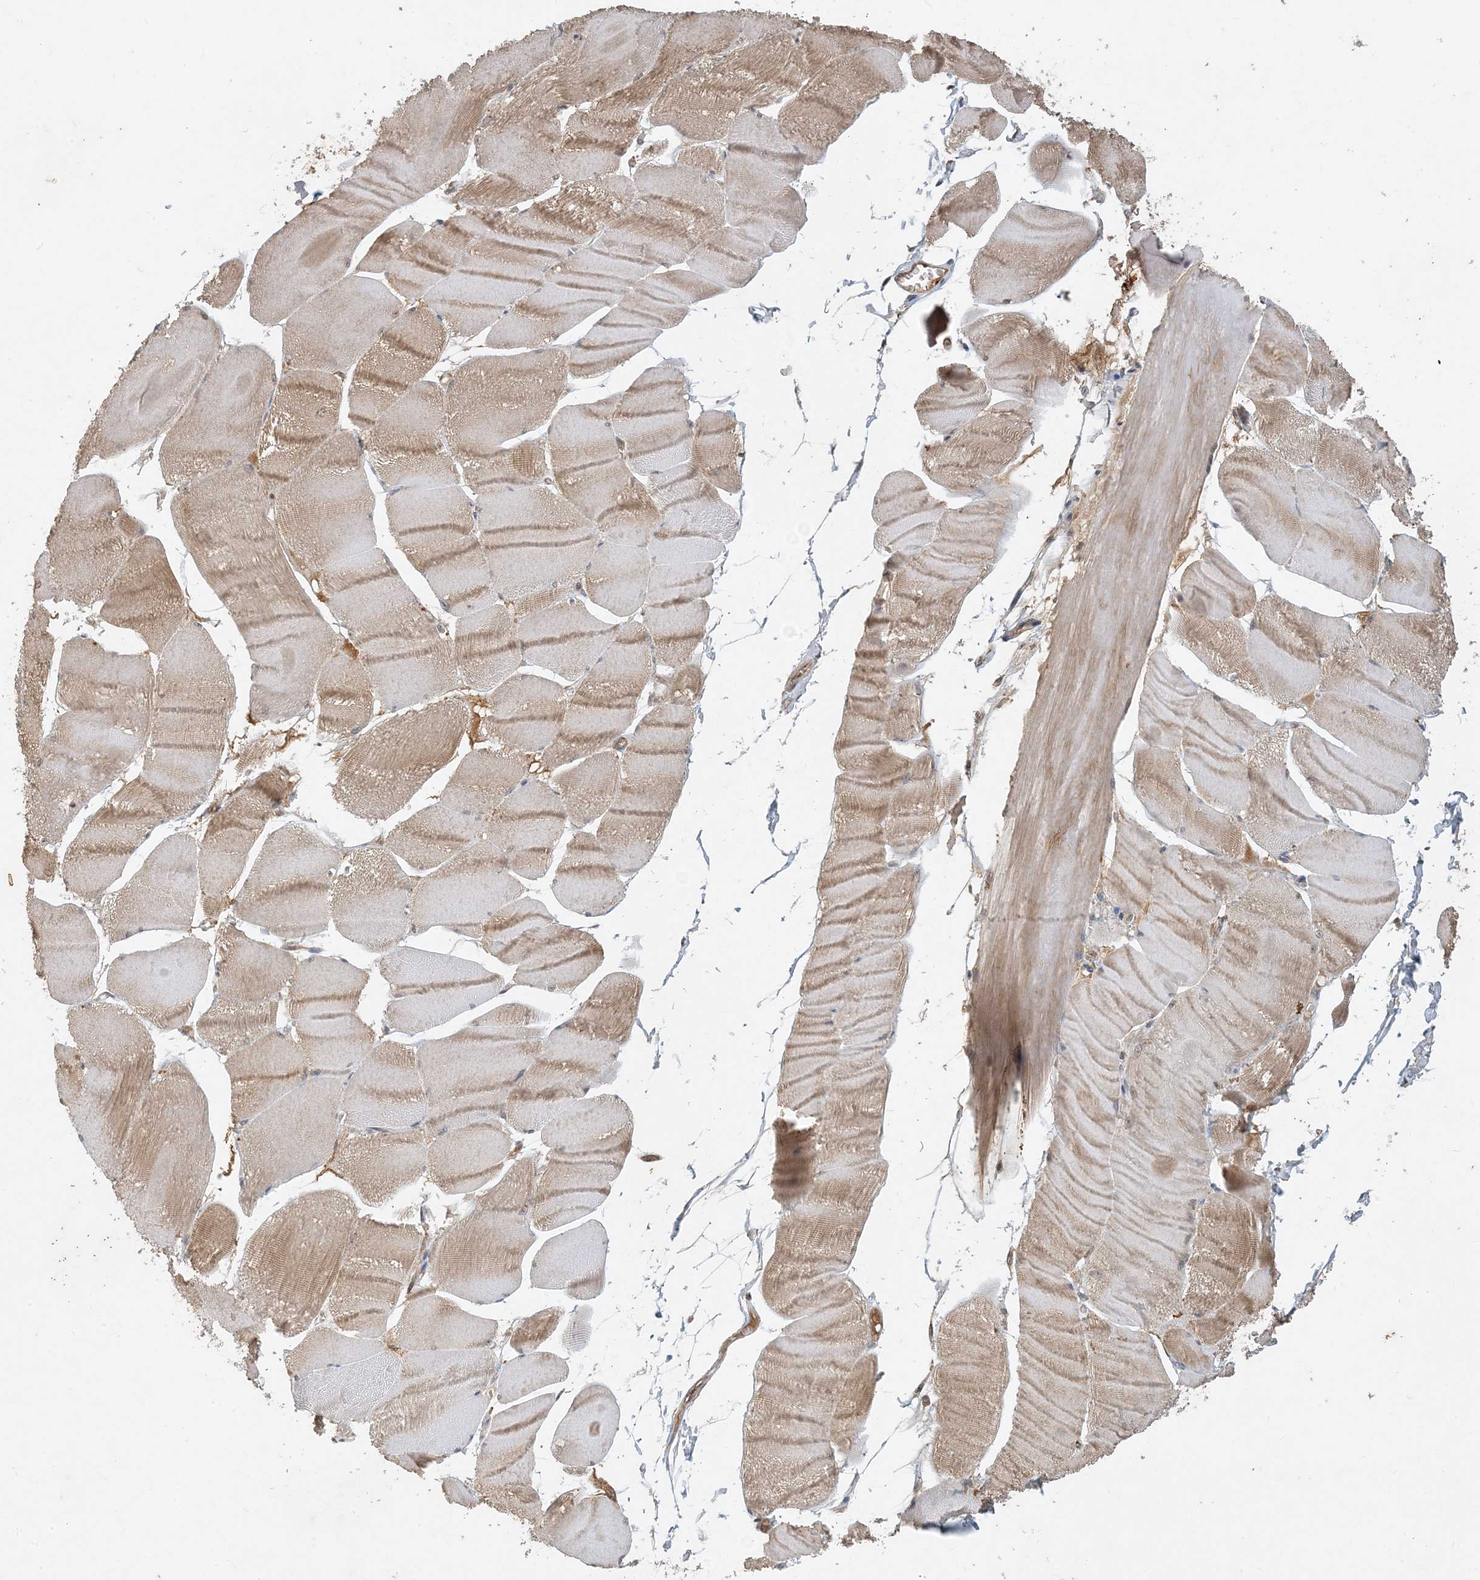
{"staining": {"intensity": "moderate", "quantity": "25%-75%", "location": "cytoplasmic/membranous"}, "tissue": "skeletal muscle", "cell_type": "Myocytes", "image_type": "normal", "snomed": [{"axis": "morphology", "description": "Normal tissue, NOS"}, {"axis": "morphology", "description": "Basal cell carcinoma"}, {"axis": "topography", "description": "Skeletal muscle"}], "caption": "This is a micrograph of immunohistochemistry (IHC) staining of benign skeletal muscle, which shows moderate expression in the cytoplasmic/membranous of myocytes.", "gene": "ZCCHC4", "patient": {"sex": "female", "age": 64}}